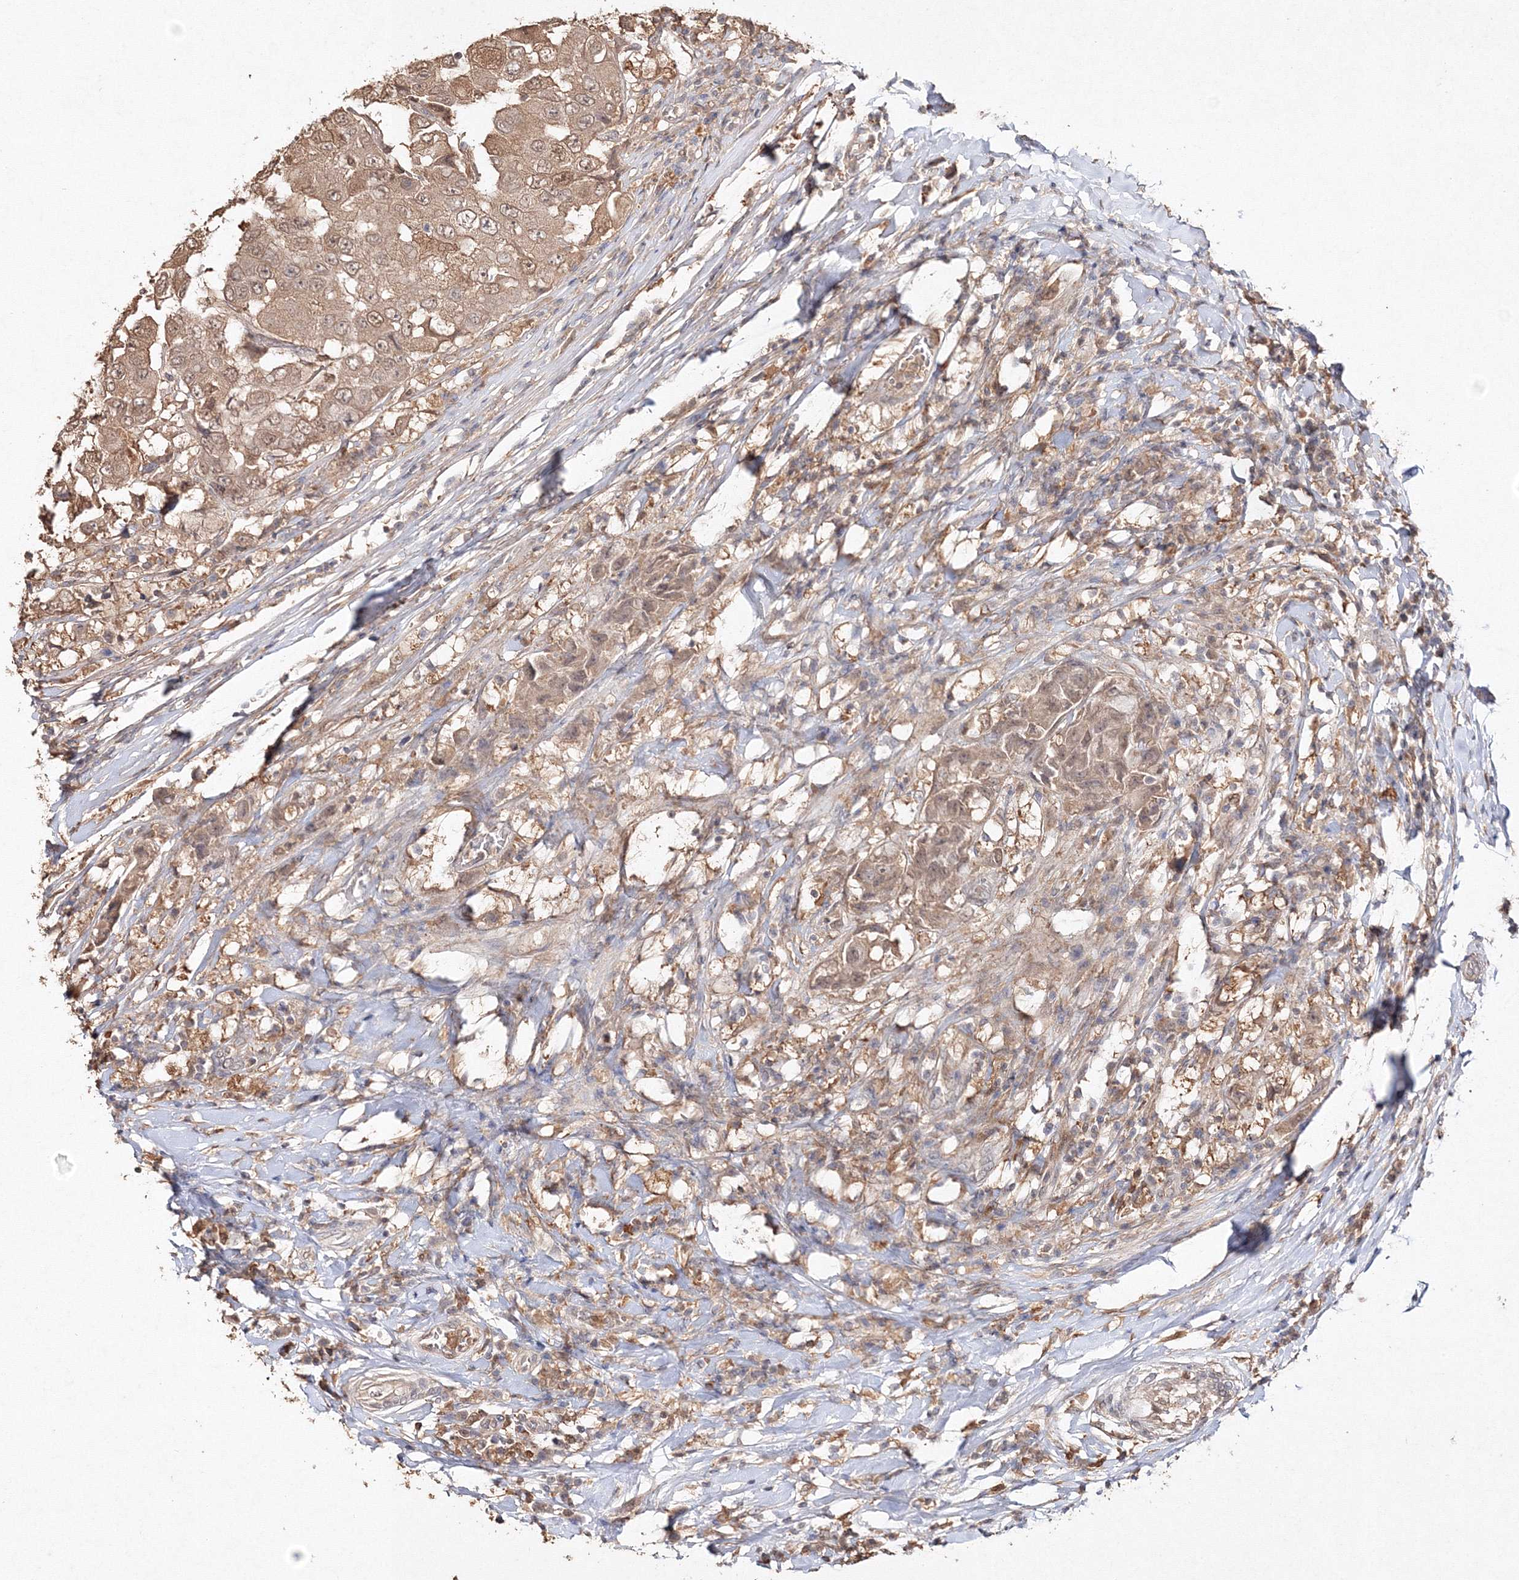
{"staining": {"intensity": "weak", "quantity": ">75%", "location": "cytoplasmic/membranous,nuclear"}, "tissue": "breast cancer", "cell_type": "Tumor cells", "image_type": "cancer", "snomed": [{"axis": "morphology", "description": "Duct carcinoma"}, {"axis": "topography", "description": "Breast"}], "caption": "Weak cytoplasmic/membranous and nuclear protein staining is present in about >75% of tumor cells in breast cancer.", "gene": "S100A11", "patient": {"sex": "female", "age": 27}}